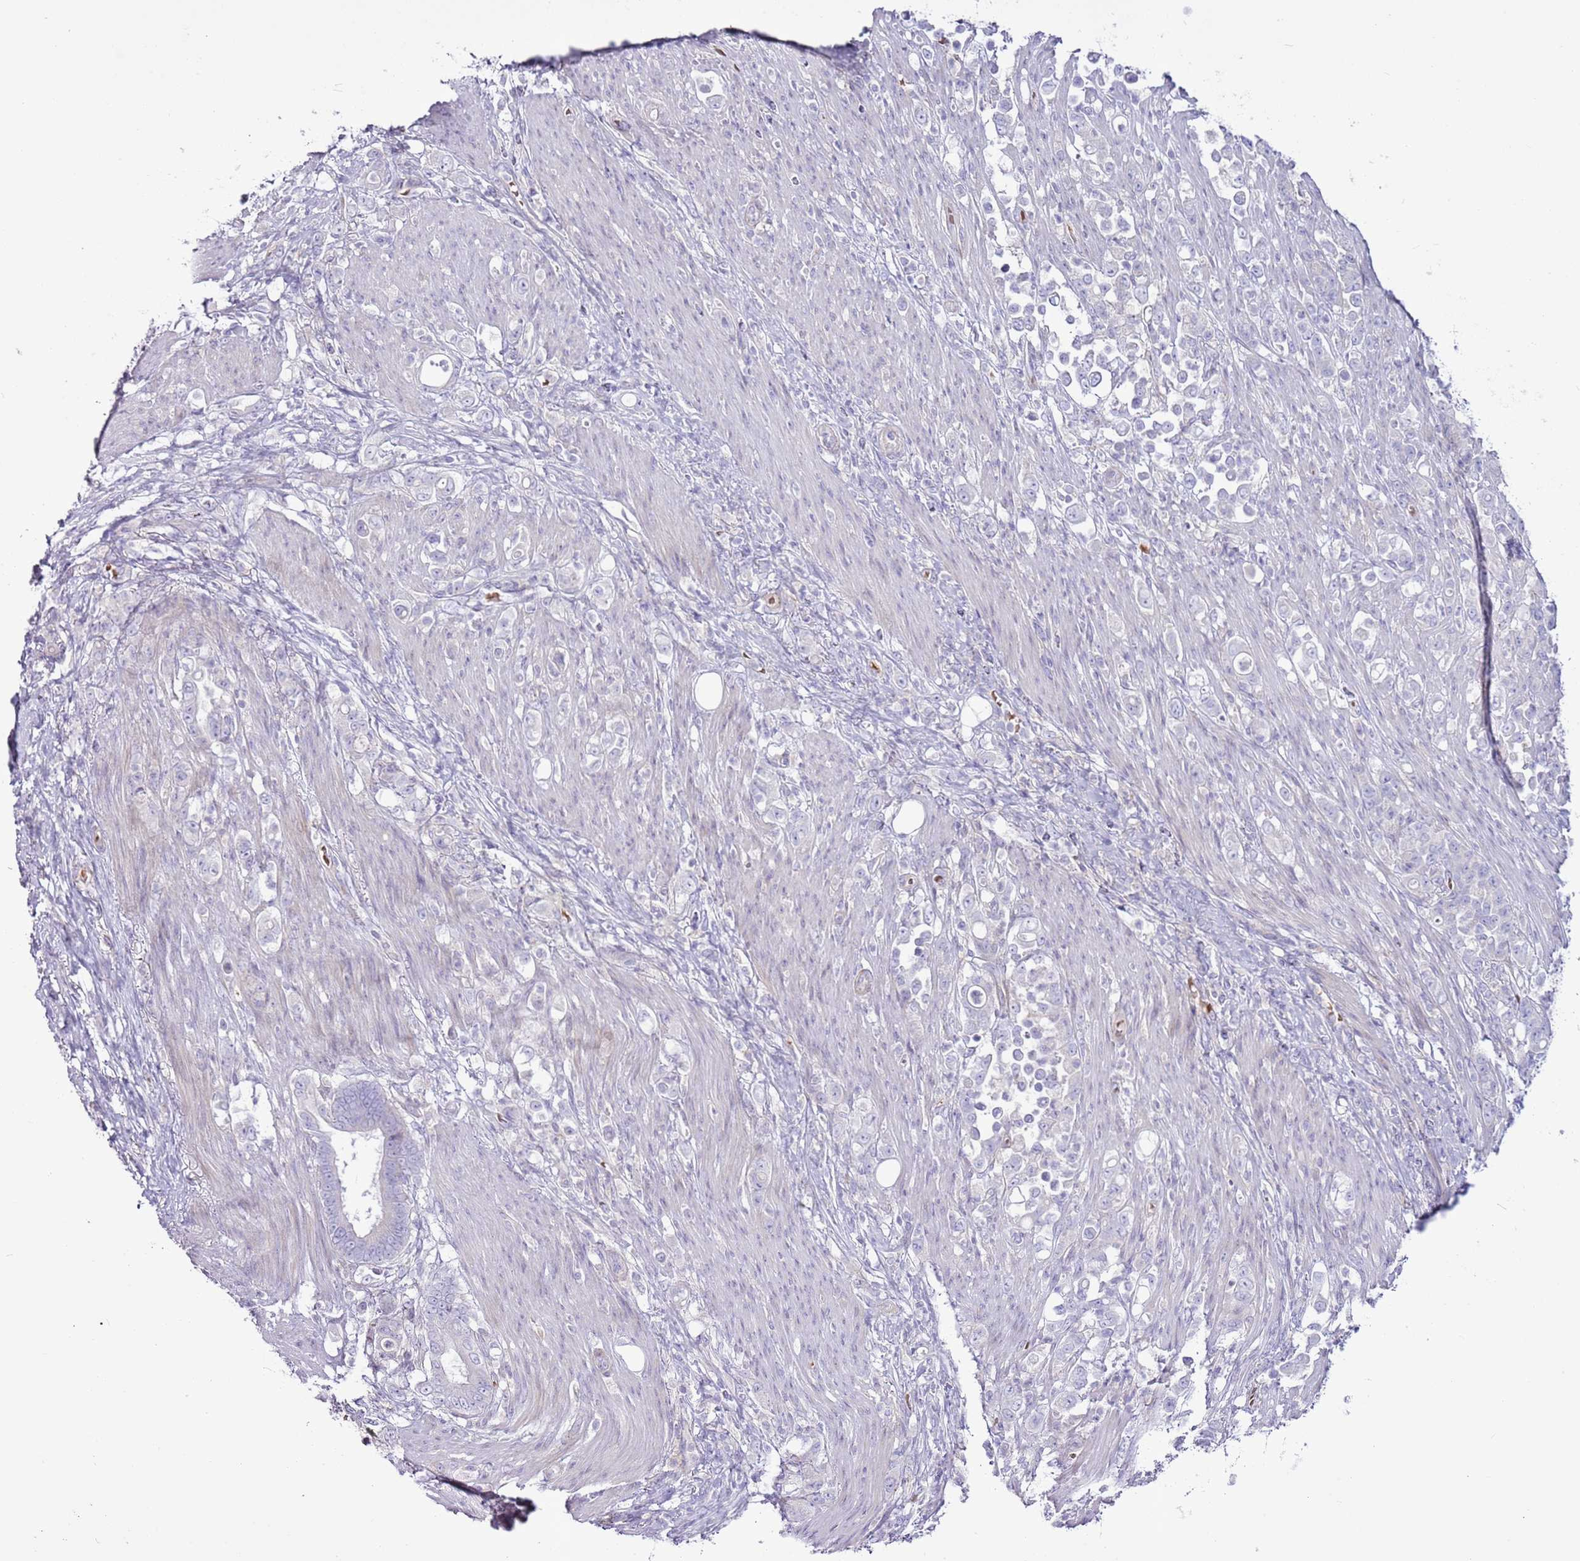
{"staining": {"intensity": "negative", "quantity": "none", "location": "none"}, "tissue": "stomach cancer", "cell_type": "Tumor cells", "image_type": "cancer", "snomed": [{"axis": "morphology", "description": "Normal tissue, NOS"}, {"axis": "morphology", "description": "Adenocarcinoma, NOS"}, {"axis": "topography", "description": "Stomach"}], "caption": "High power microscopy image of an immunohistochemistry (IHC) micrograph of adenocarcinoma (stomach), revealing no significant staining in tumor cells.", "gene": "CHAC2", "patient": {"sex": "female", "age": 79}}